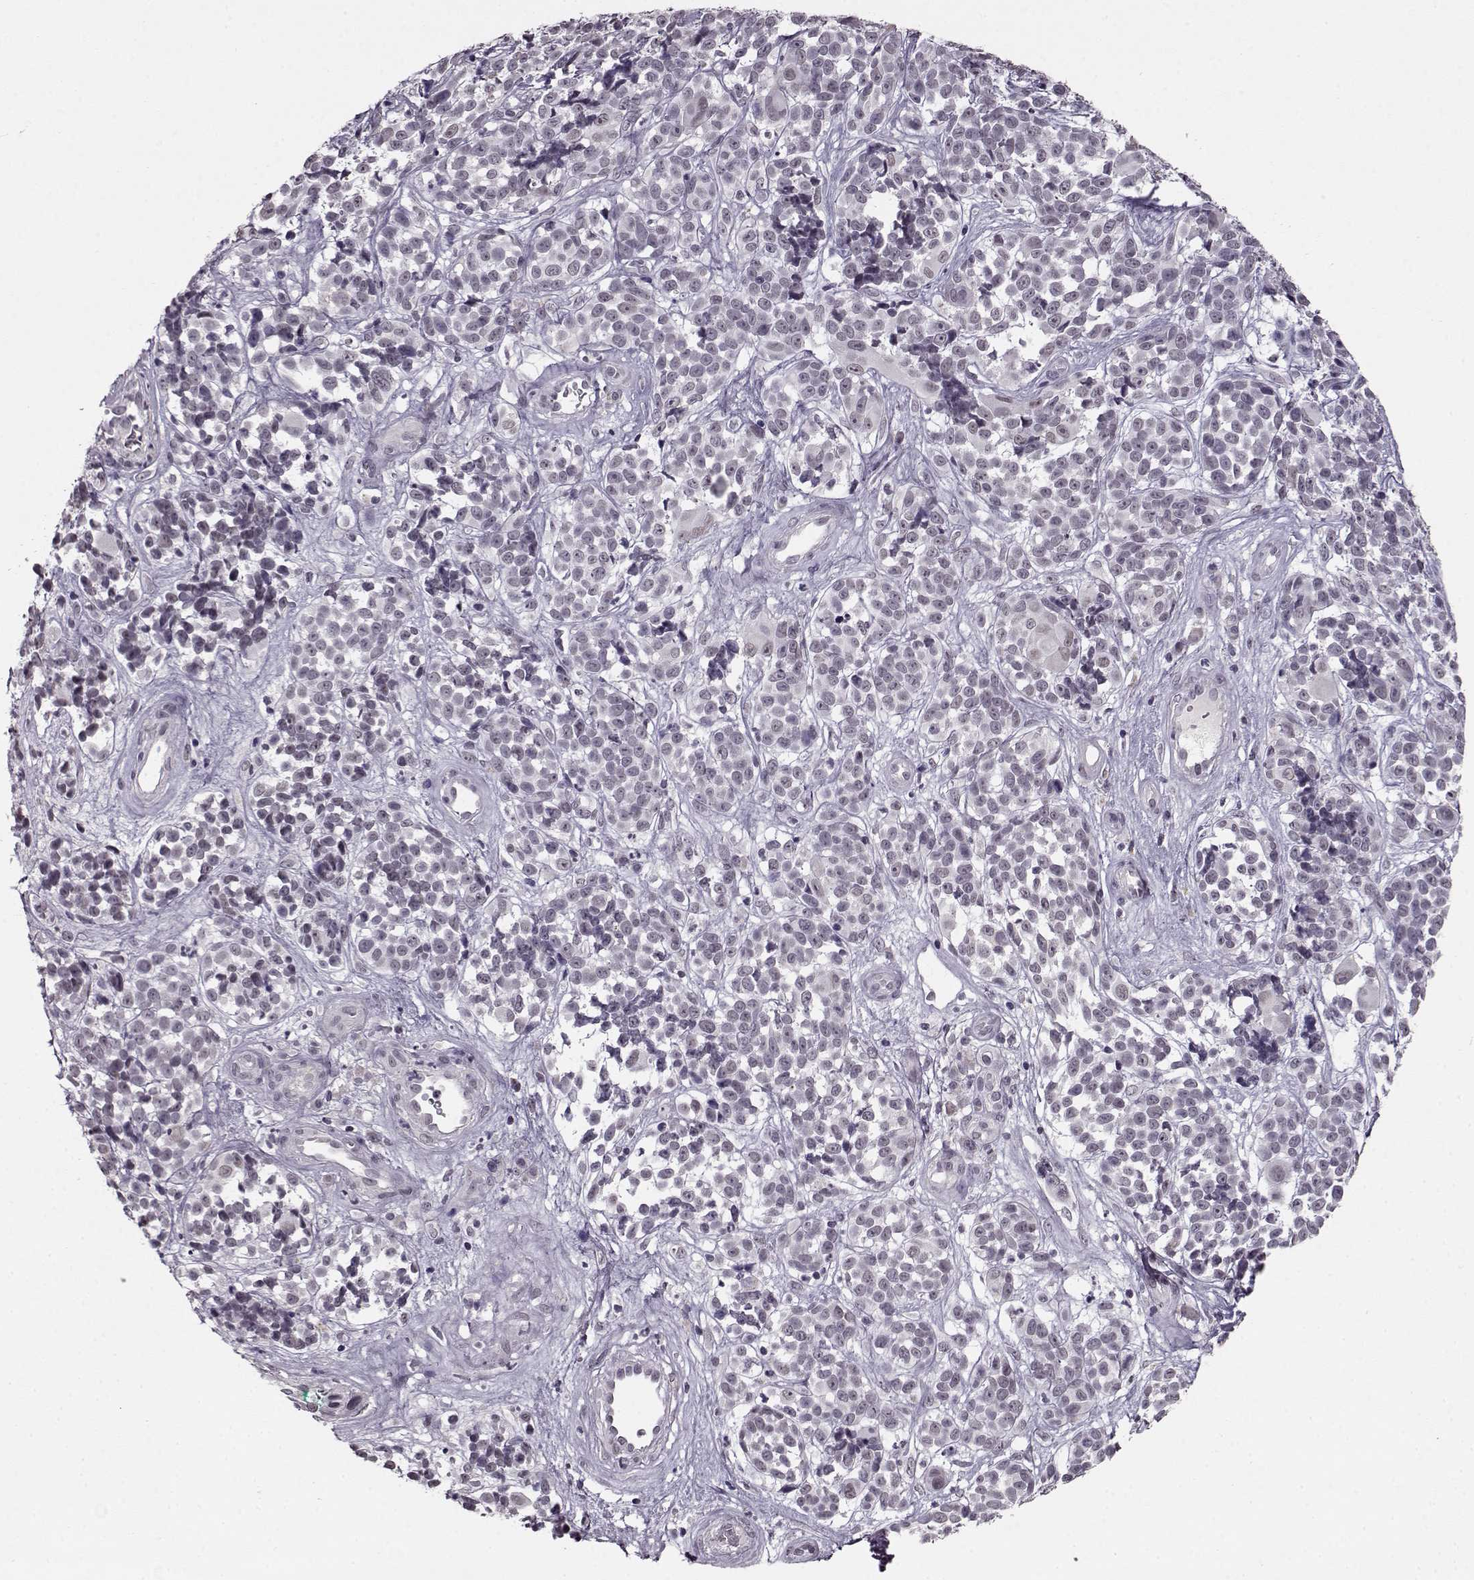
{"staining": {"intensity": "weak", "quantity": "<25%", "location": "nuclear"}, "tissue": "melanoma", "cell_type": "Tumor cells", "image_type": "cancer", "snomed": [{"axis": "morphology", "description": "Malignant melanoma, NOS"}, {"axis": "topography", "description": "Skin"}], "caption": "An immunohistochemistry (IHC) photomicrograph of melanoma is shown. There is no staining in tumor cells of melanoma. (DAB immunohistochemistry with hematoxylin counter stain).", "gene": "RP1L1", "patient": {"sex": "female", "age": 88}}